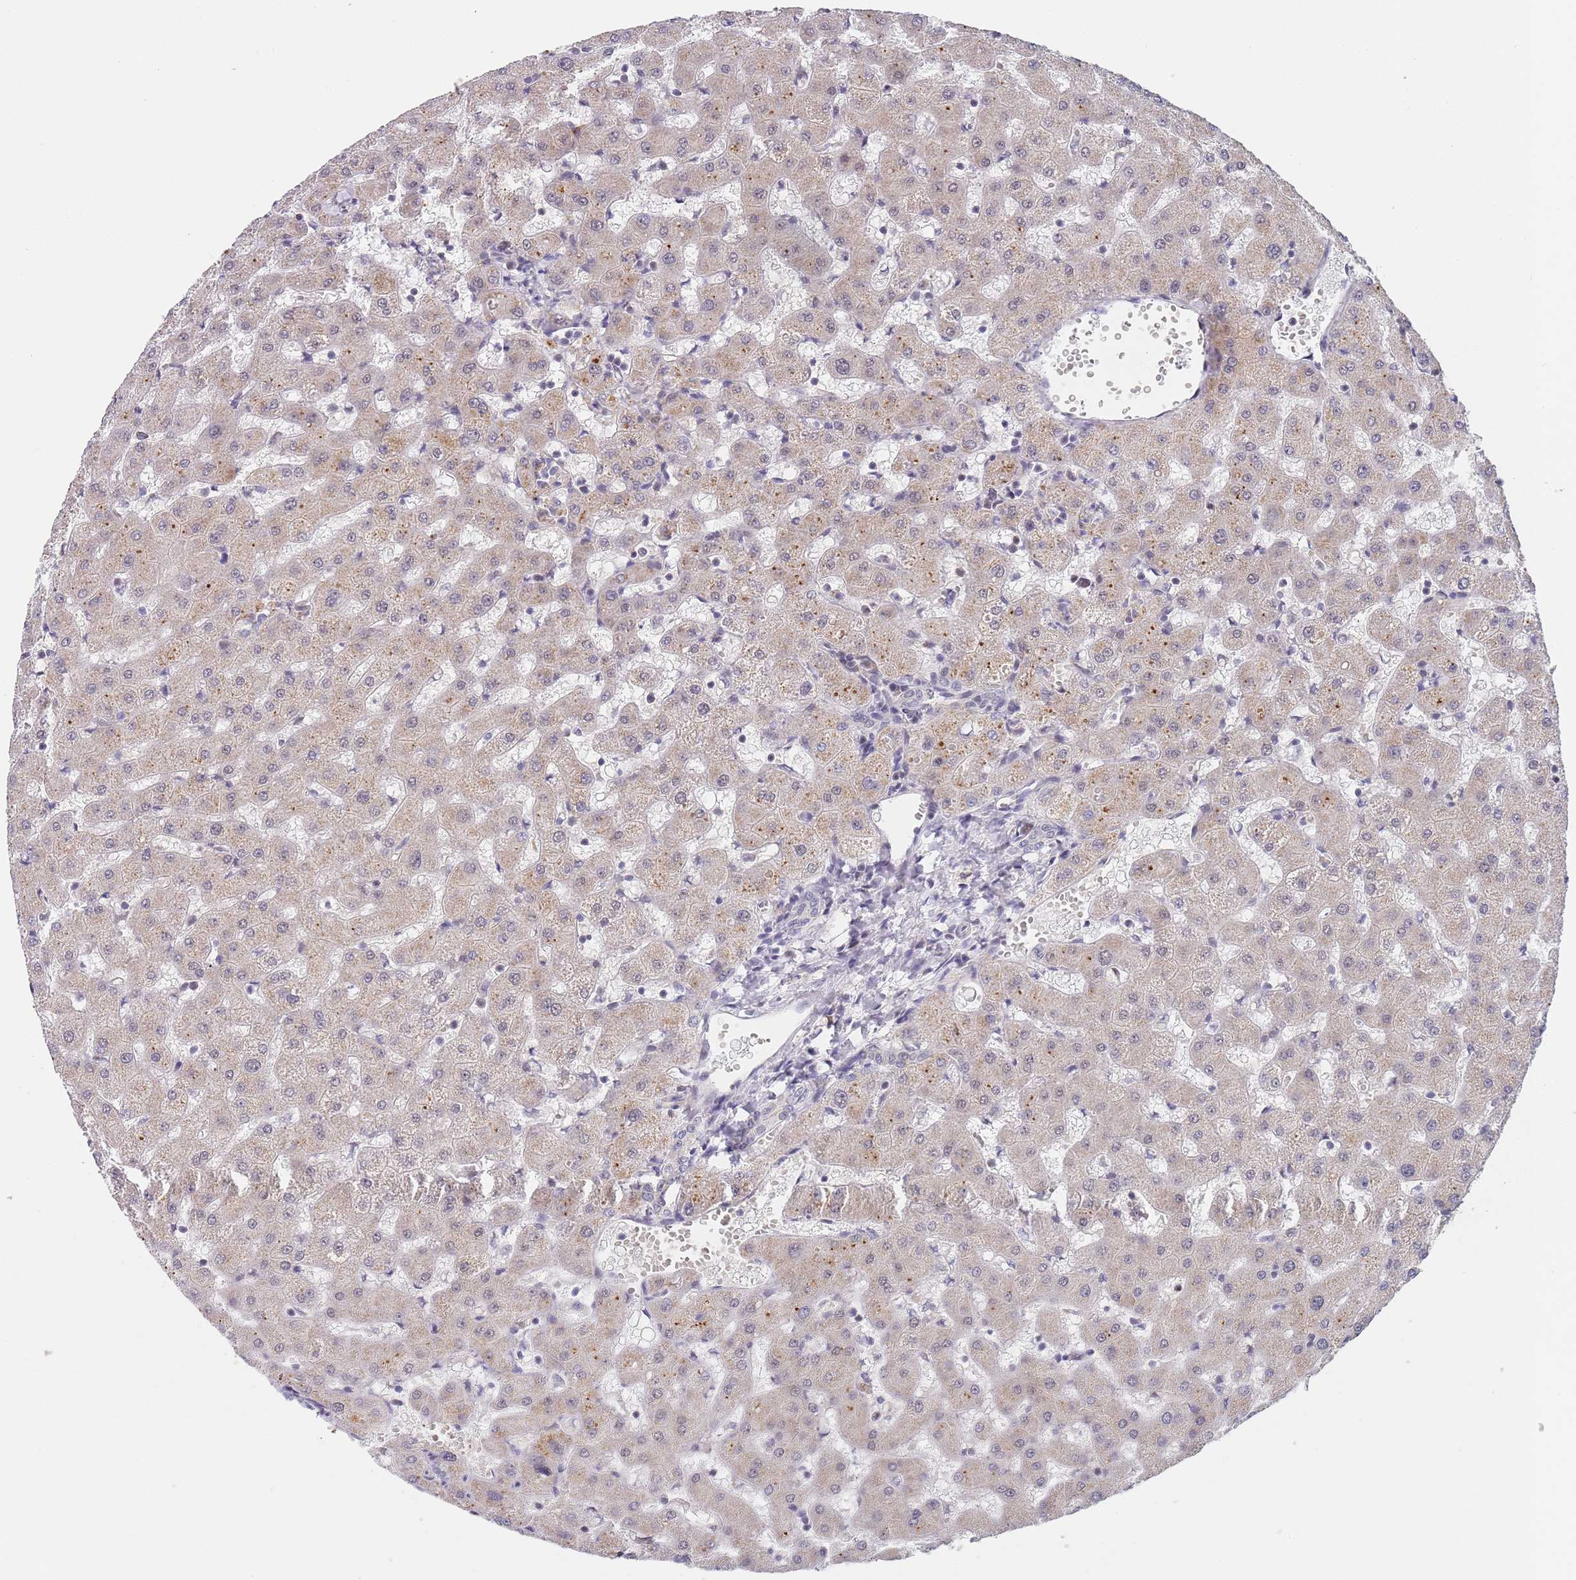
{"staining": {"intensity": "negative", "quantity": "none", "location": "none"}, "tissue": "liver", "cell_type": "Cholangiocytes", "image_type": "normal", "snomed": [{"axis": "morphology", "description": "Normal tissue, NOS"}, {"axis": "topography", "description": "Liver"}], "caption": "DAB immunohistochemical staining of unremarkable human liver exhibits no significant expression in cholangiocytes.", "gene": "PLCL2", "patient": {"sex": "female", "age": 63}}